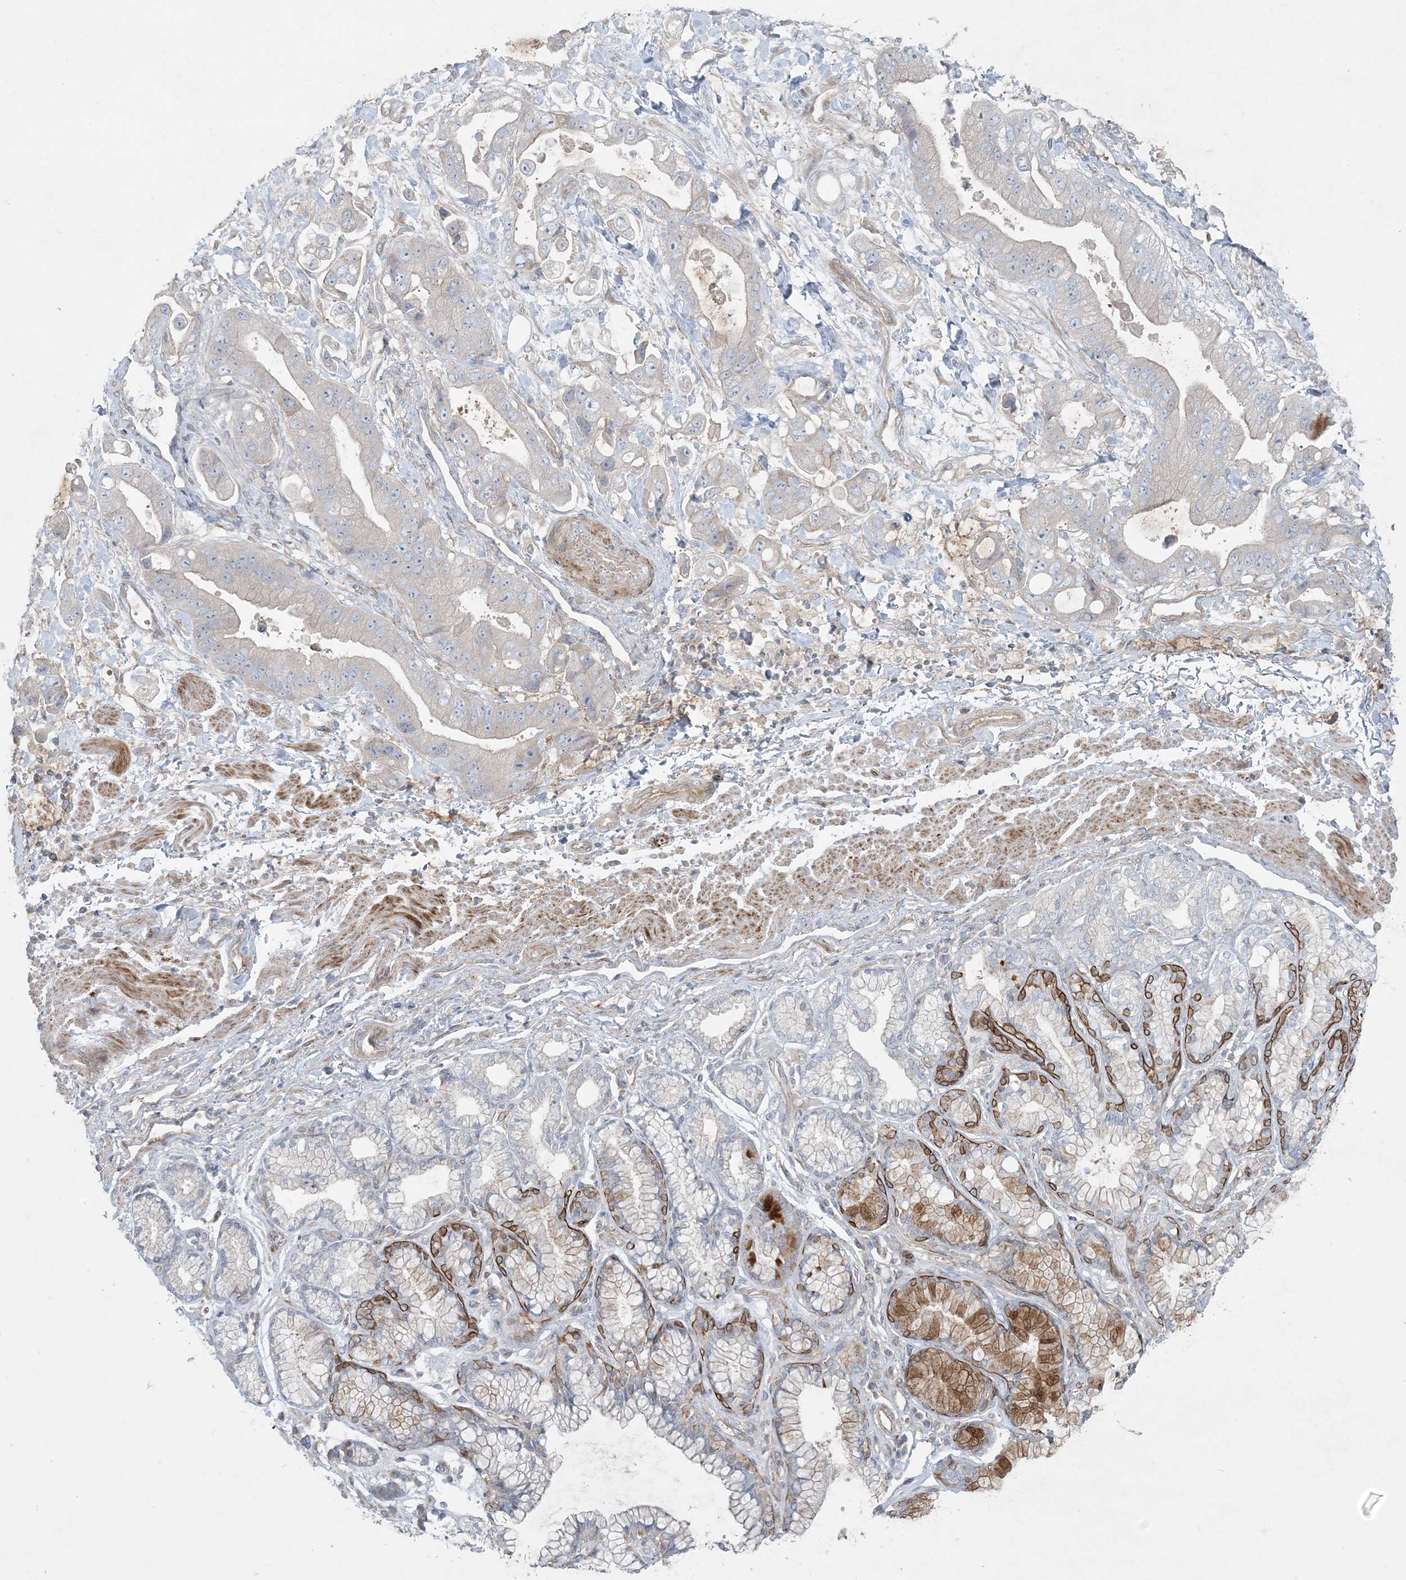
{"staining": {"intensity": "negative", "quantity": "none", "location": "none"}, "tissue": "stomach cancer", "cell_type": "Tumor cells", "image_type": "cancer", "snomed": [{"axis": "morphology", "description": "Adenocarcinoma, NOS"}, {"axis": "topography", "description": "Stomach"}], "caption": "Stomach cancer stained for a protein using IHC shows no expression tumor cells.", "gene": "PIK3R4", "patient": {"sex": "male", "age": 62}}